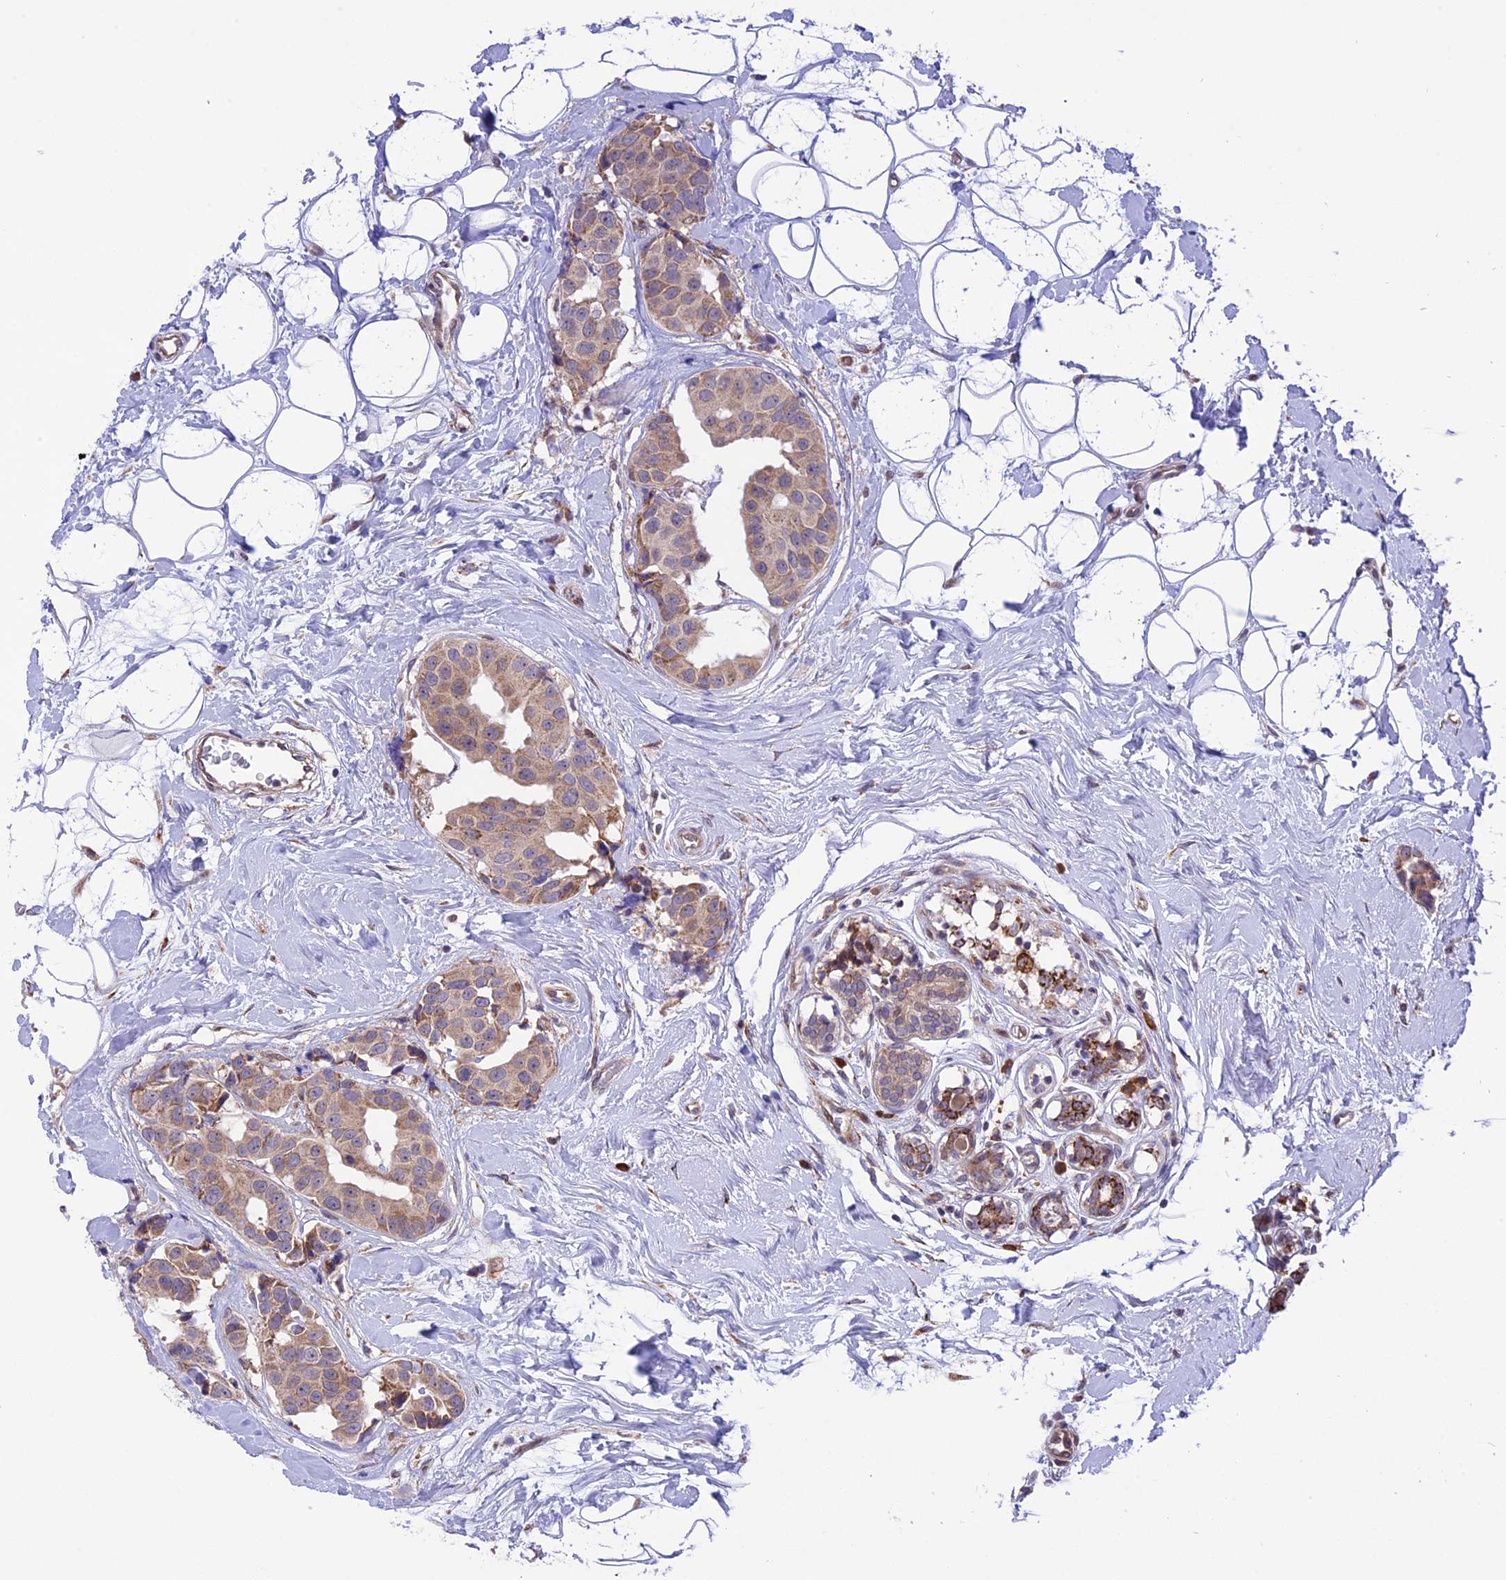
{"staining": {"intensity": "weak", "quantity": "25%-75%", "location": "cytoplasmic/membranous"}, "tissue": "breast cancer", "cell_type": "Tumor cells", "image_type": "cancer", "snomed": [{"axis": "morphology", "description": "Normal tissue, NOS"}, {"axis": "morphology", "description": "Duct carcinoma"}, {"axis": "topography", "description": "Breast"}], "caption": "Tumor cells show weak cytoplasmic/membranous staining in approximately 25%-75% of cells in breast cancer (invasive ductal carcinoma). The protein is stained brown, and the nuclei are stained in blue (DAB (3,3'-diaminobenzidine) IHC with brightfield microscopy, high magnification).", "gene": "ARMCX6", "patient": {"sex": "female", "age": 39}}